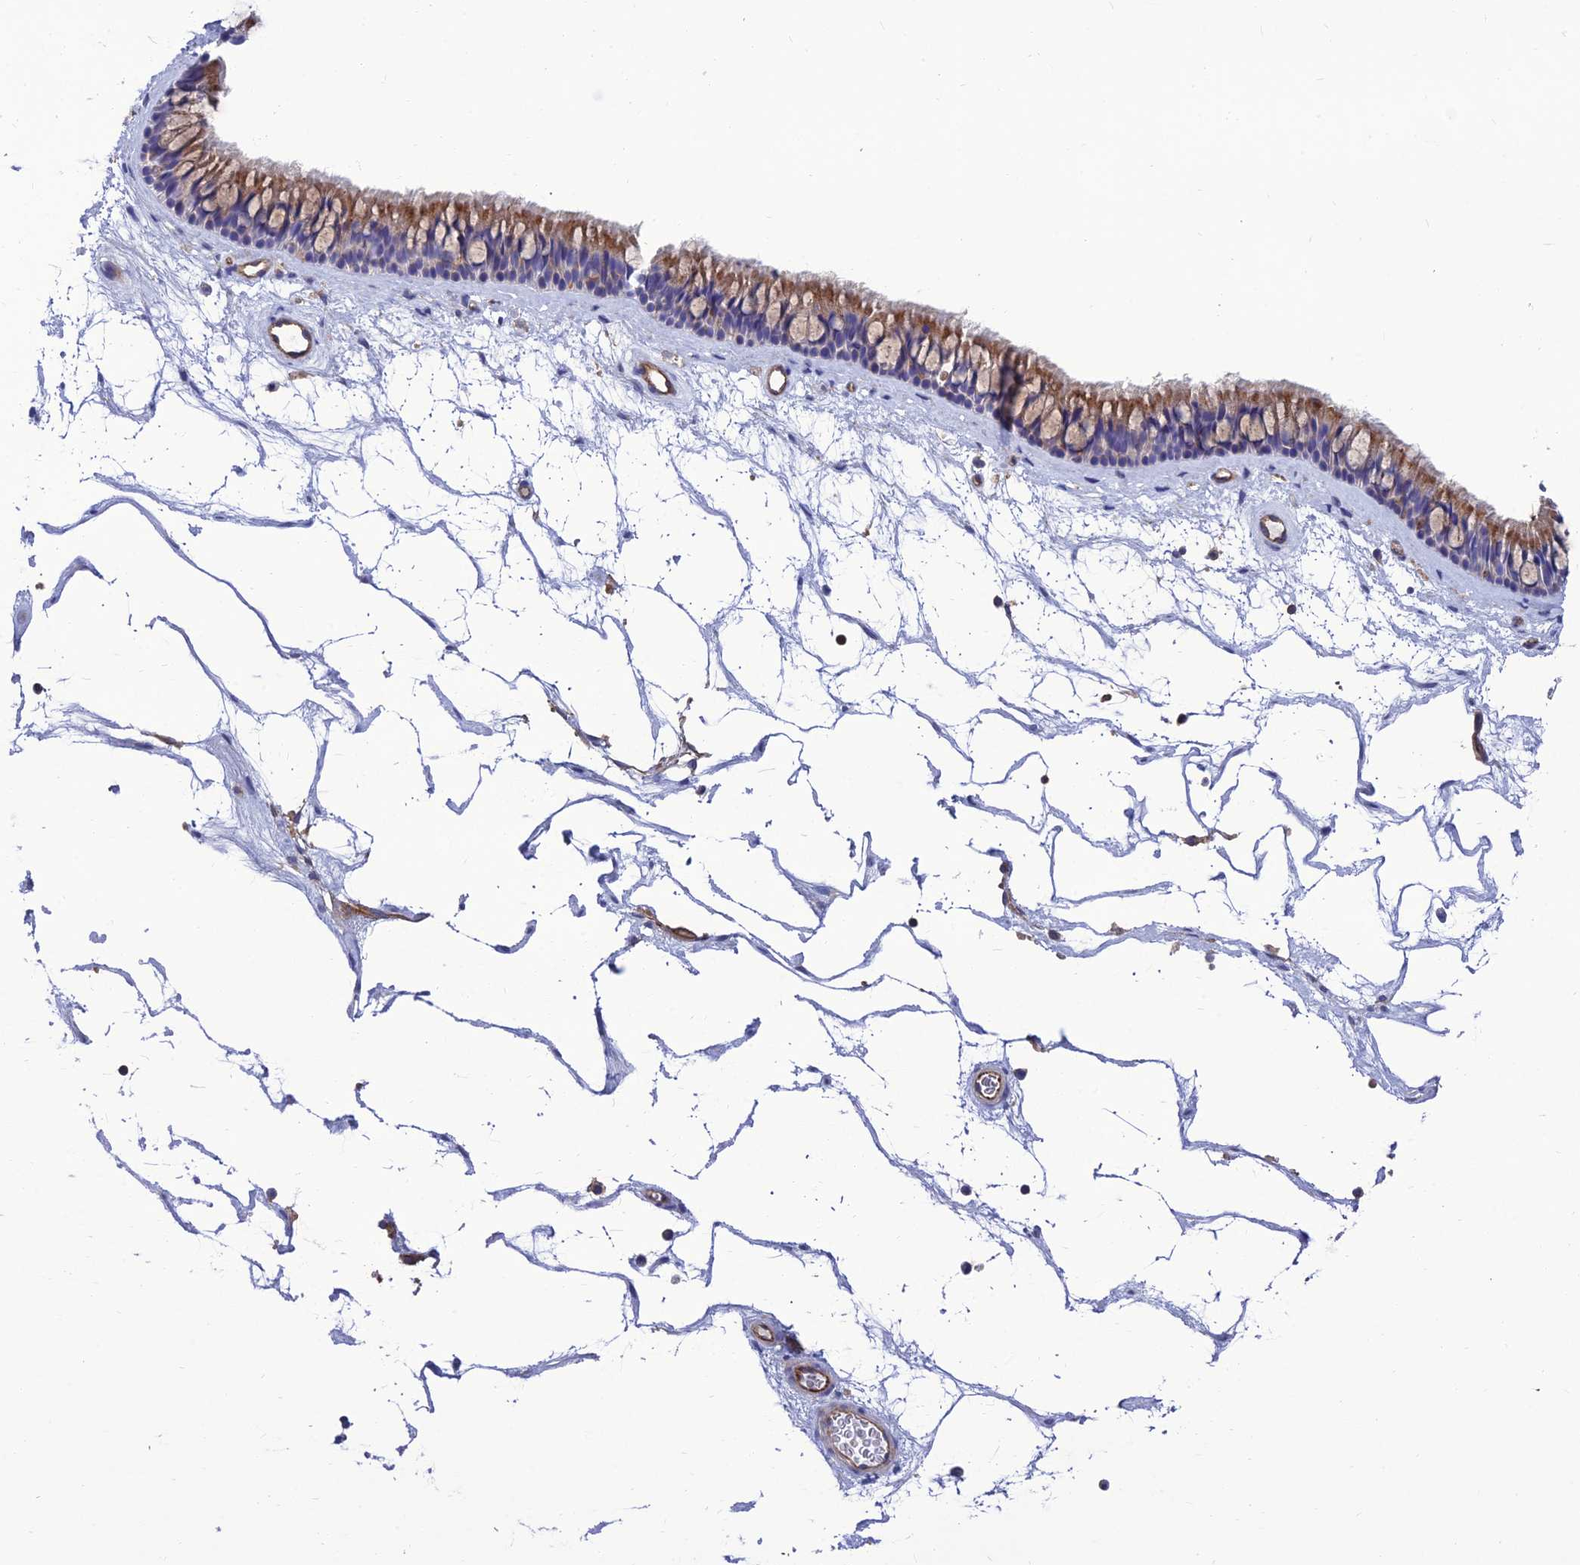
{"staining": {"intensity": "moderate", "quantity": "25%-75%", "location": "cytoplasmic/membranous"}, "tissue": "nasopharynx", "cell_type": "Respiratory epithelial cells", "image_type": "normal", "snomed": [{"axis": "morphology", "description": "Normal tissue, NOS"}, {"axis": "topography", "description": "Nasopharynx"}], "caption": "A brown stain labels moderate cytoplasmic/membranous staining of a protein in respiratory epithelial cells of unremarkable nasopharynx.", "gene": "PPP1R18", "patient": {"sex": "male", "age": 64}}